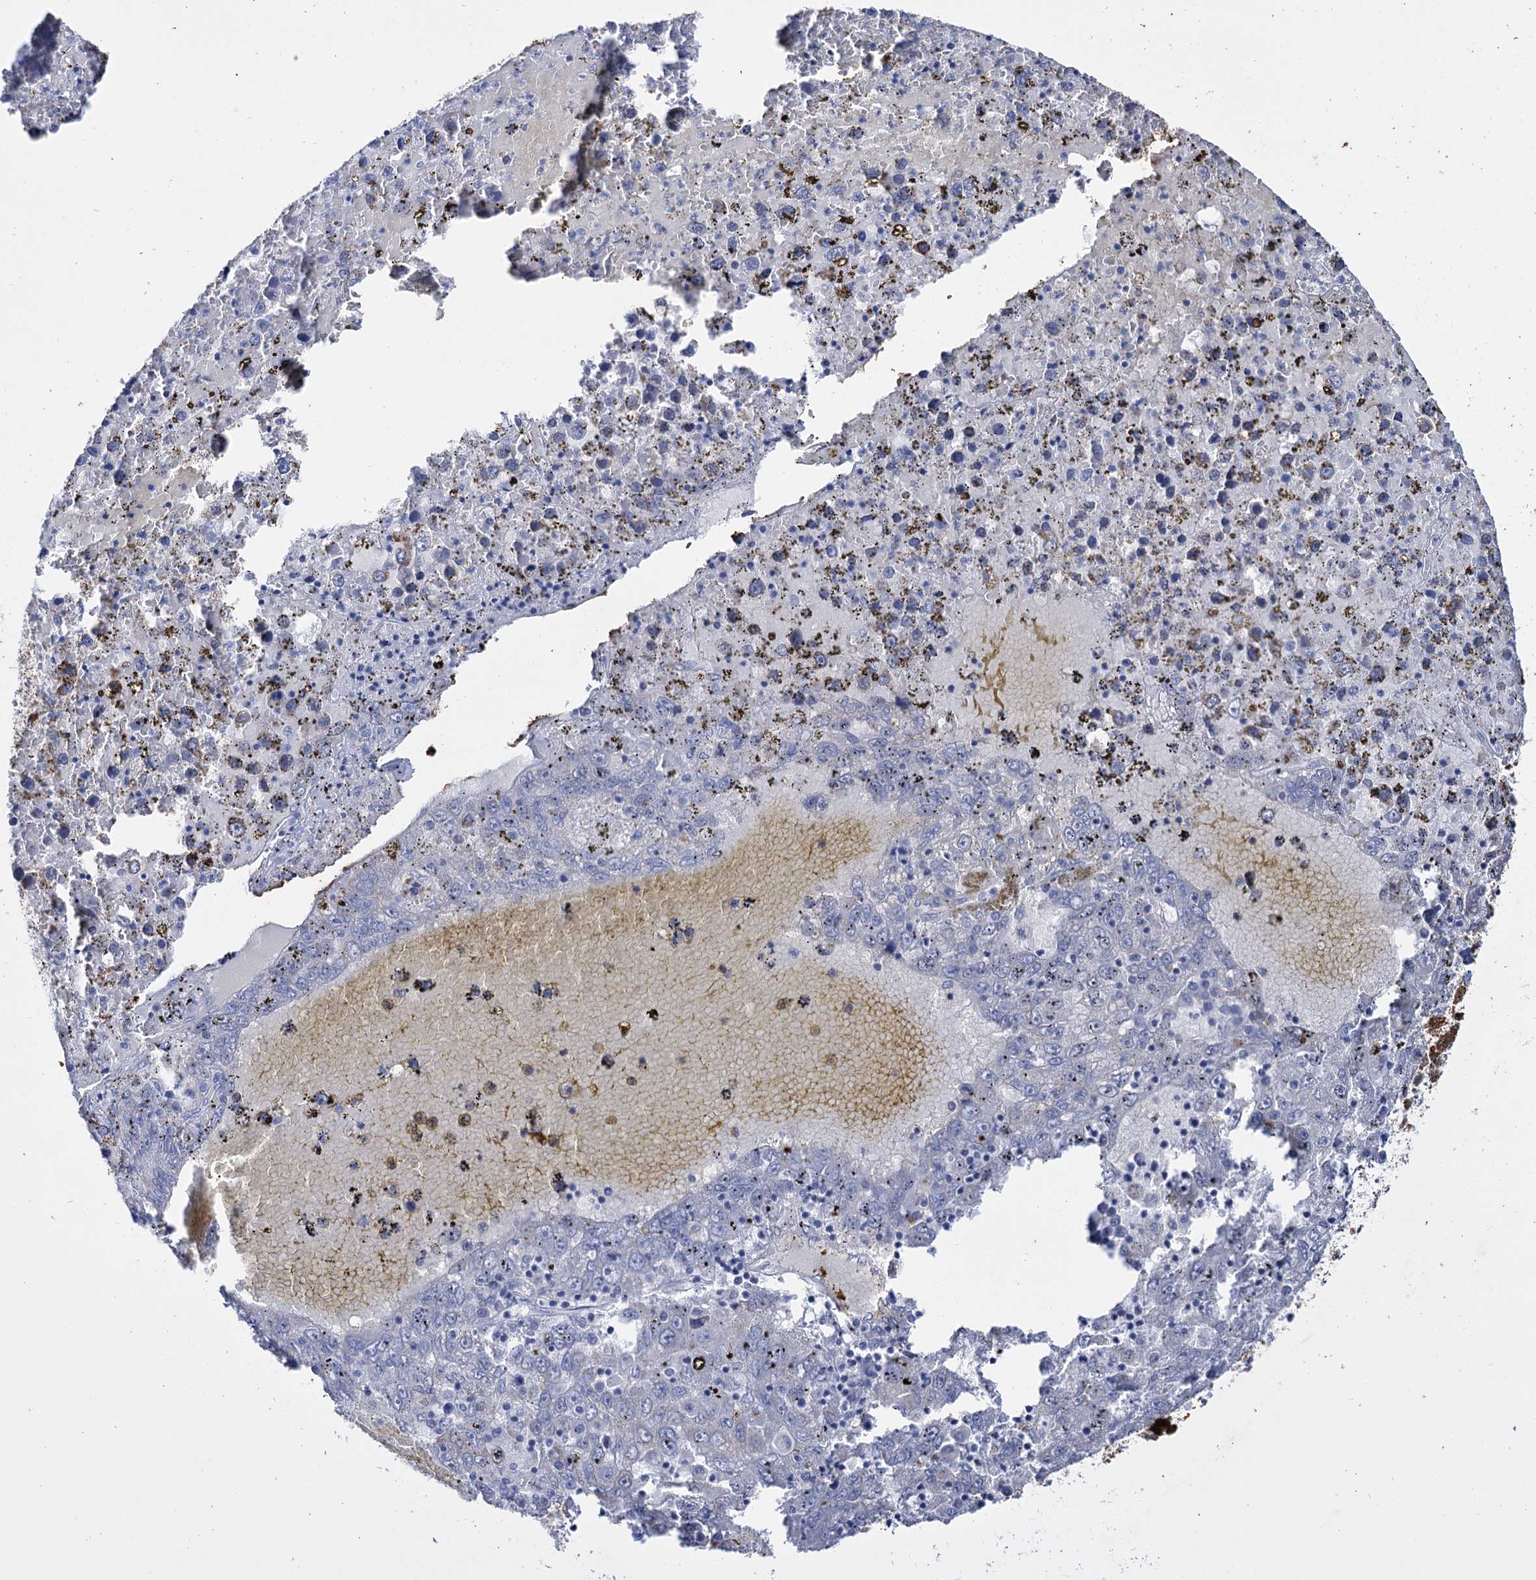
{"staining": {"intensity": "weak", "quantity": "<25%", "location": "cytoplasmic/membranous"}, "tissue": "liver cancer", "cell_type": "Tumor cells", "image_type": "cancer", "snomed": [{"axis": "morphology", "description": "Carcinoma, Hepatocellular, NOS"}, {"axis": "topography", "description": "Liver"}], "caption": "Histopathology image shows no protein expression in tumor cells of liver hepatocellular carcinoma tissue.", "gene": "LYZL4", "patient": {"sex": "male", "age": 49}}